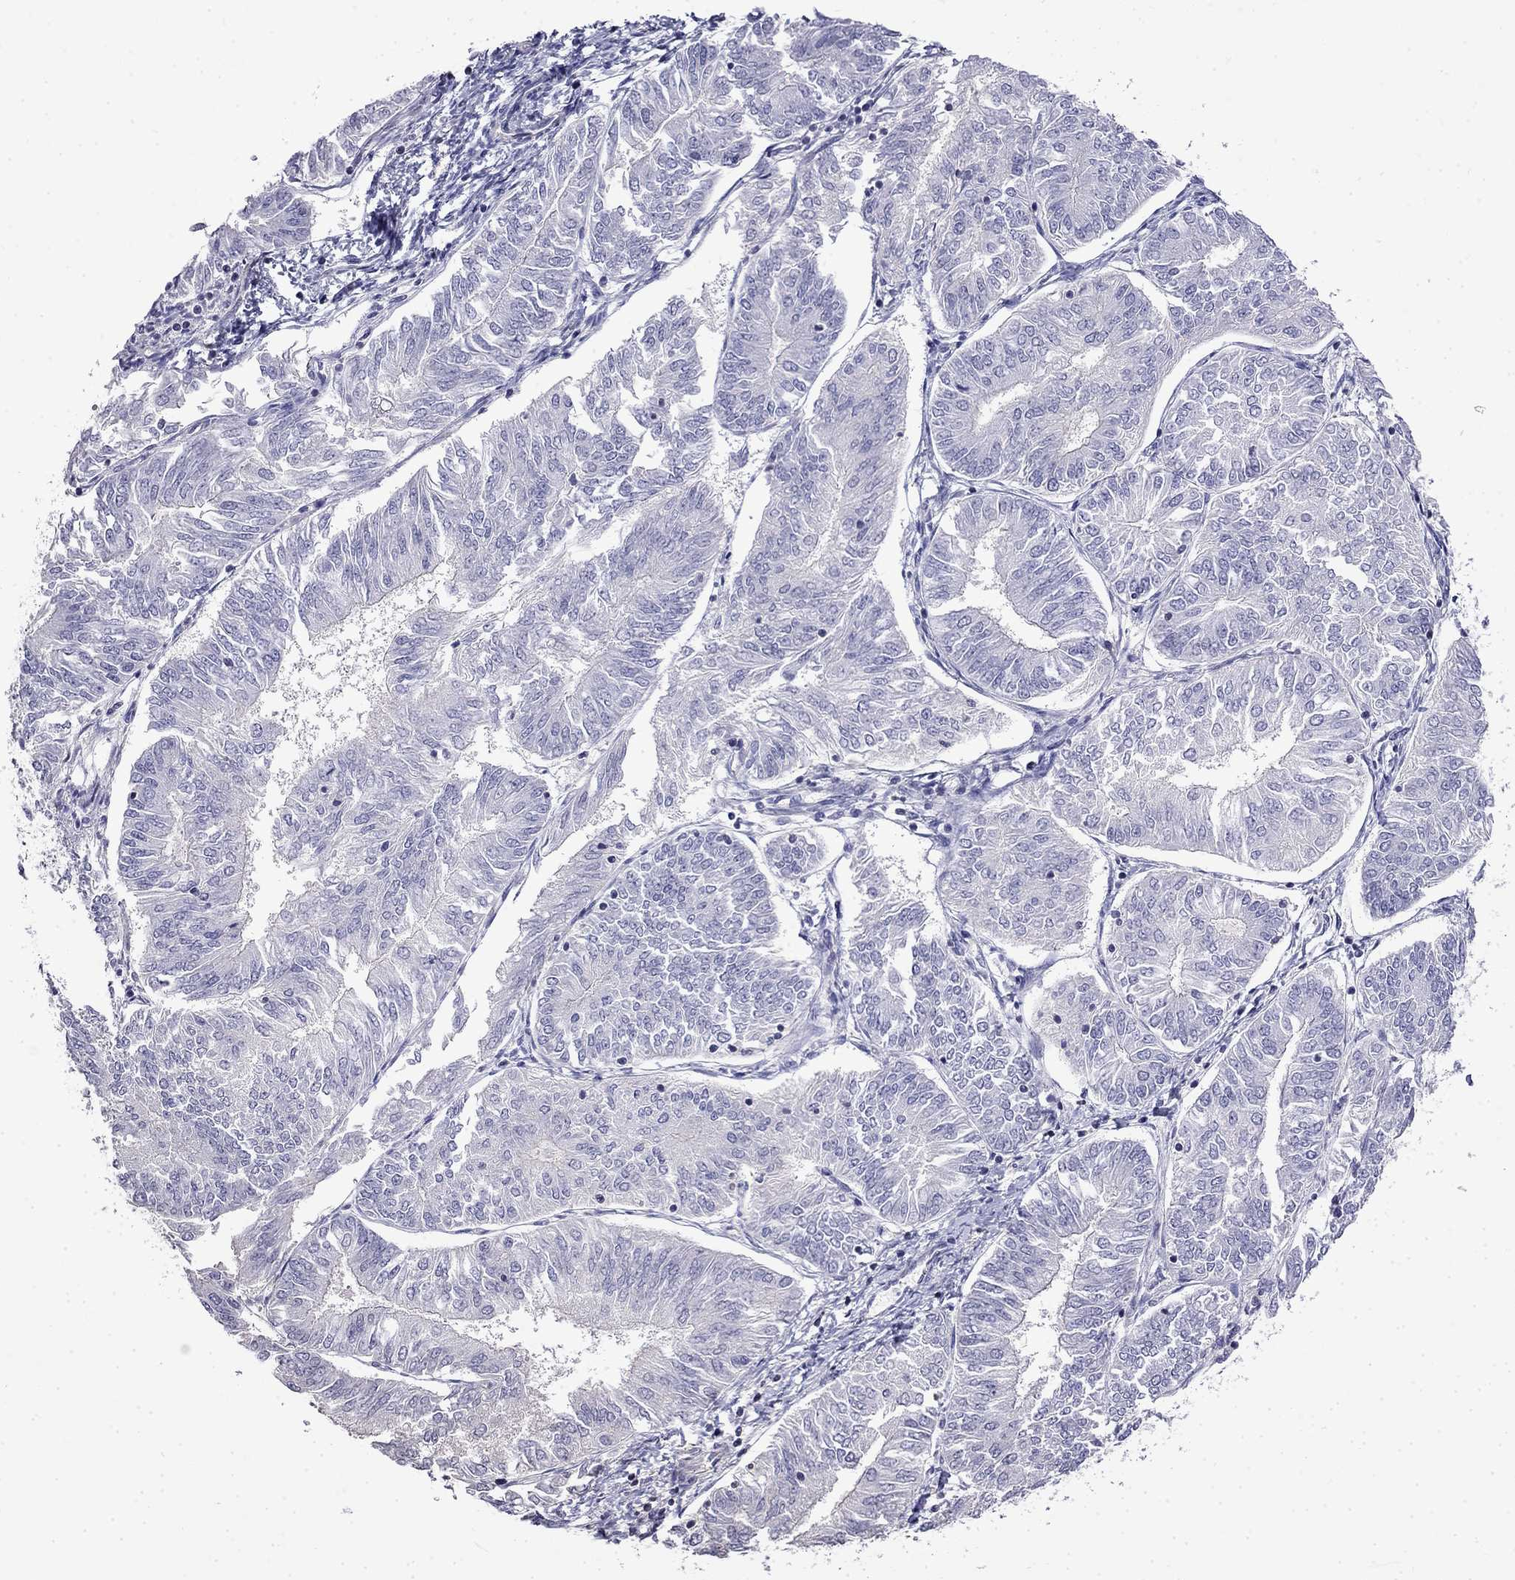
{"staining": {"intensity": "negative", "quantity": "none", "location": "none"}, "tissue": "endometrial cancer", "cell_type": "Tumor cells", "image_type": "cancer", "snomed": [{"axis": "morphology", "description": "Adenocarcinoma, NOS"}, {"axis": "topography", "description": "Endometrium"}], "caption": "A high-resolution histopathology image shows immunohistochemistry staining of endometrial cancer (adenocarcinoma), which reveals no significant expression in tumor cells.", "gene": "GUCA1B", "patient": {"sex": "female", "age": 58}}